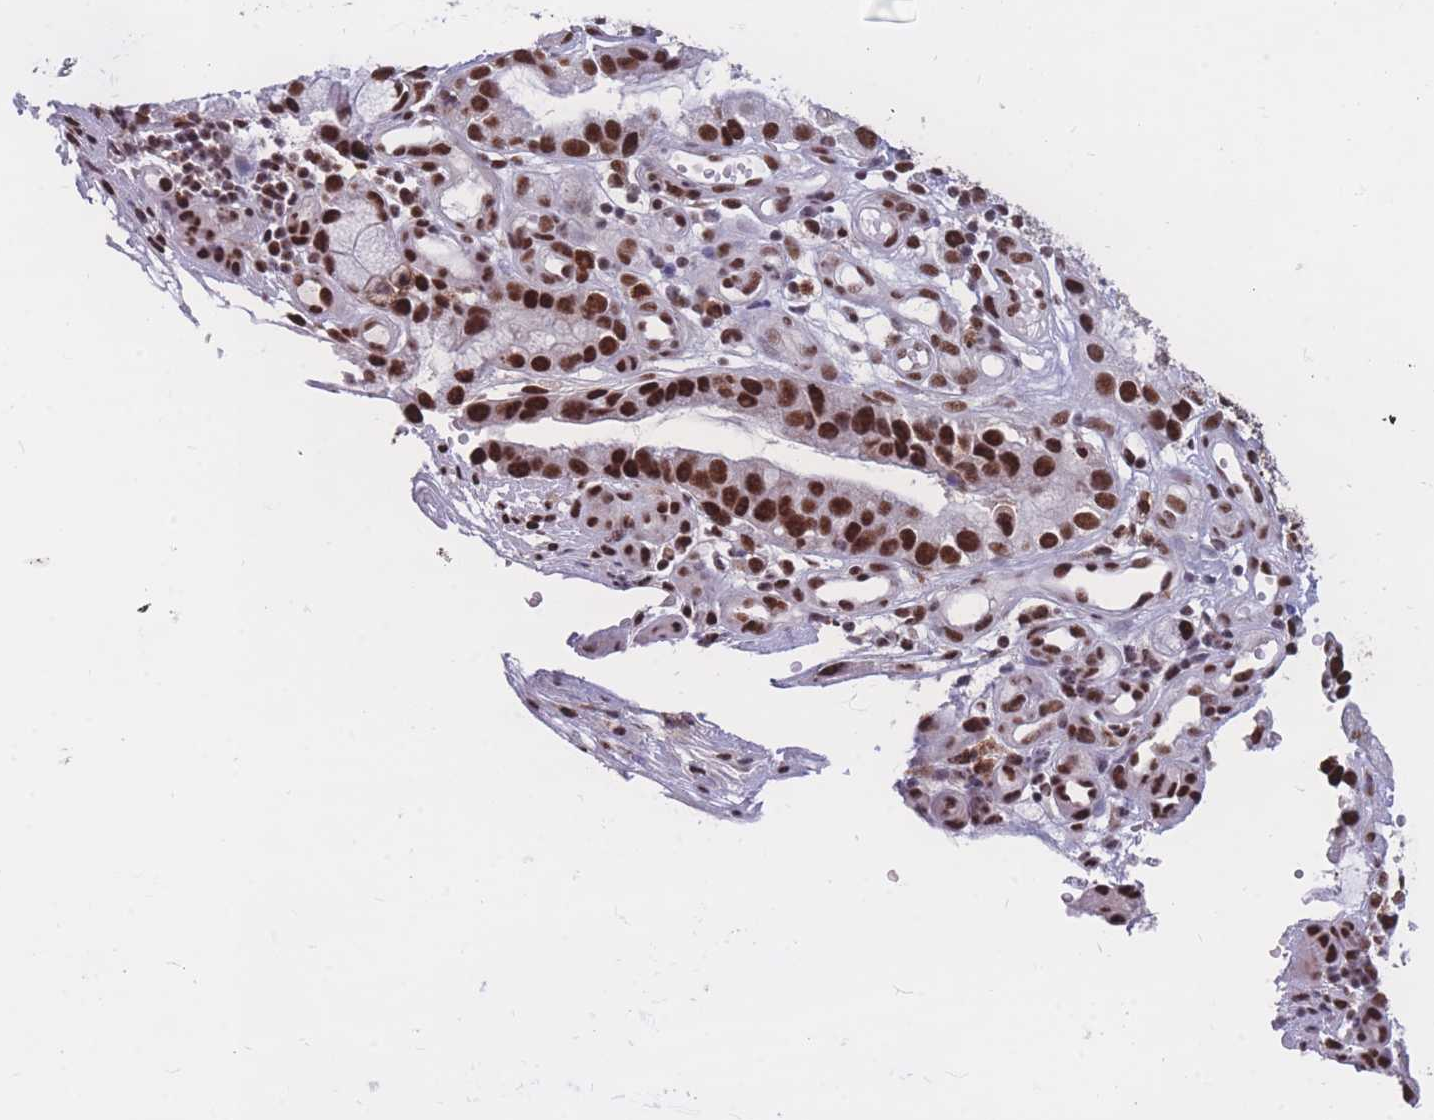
{"staining": {"intensity": "strong", "quantity": ">75%", "location": "nuclear"}, "tissue": "stomach cancer", "cell_type": "Tumor cells", "image_type": "cancer", "snomed": [{"axis": "morphology", "description": "Adenocarcinoma, NOS"}, {"axis": "topography", "description": "Stomach"}], "caption": "Tumor cells demonstrate high levels of strong nuclear positivity in about >75% of cells in human stomach adenocarcinoma. (brown staining indicates protein expression, while blue staining denotes nuclei).", "gene": "PRPF19", "patient": {"sex": "male", "age": 55}}